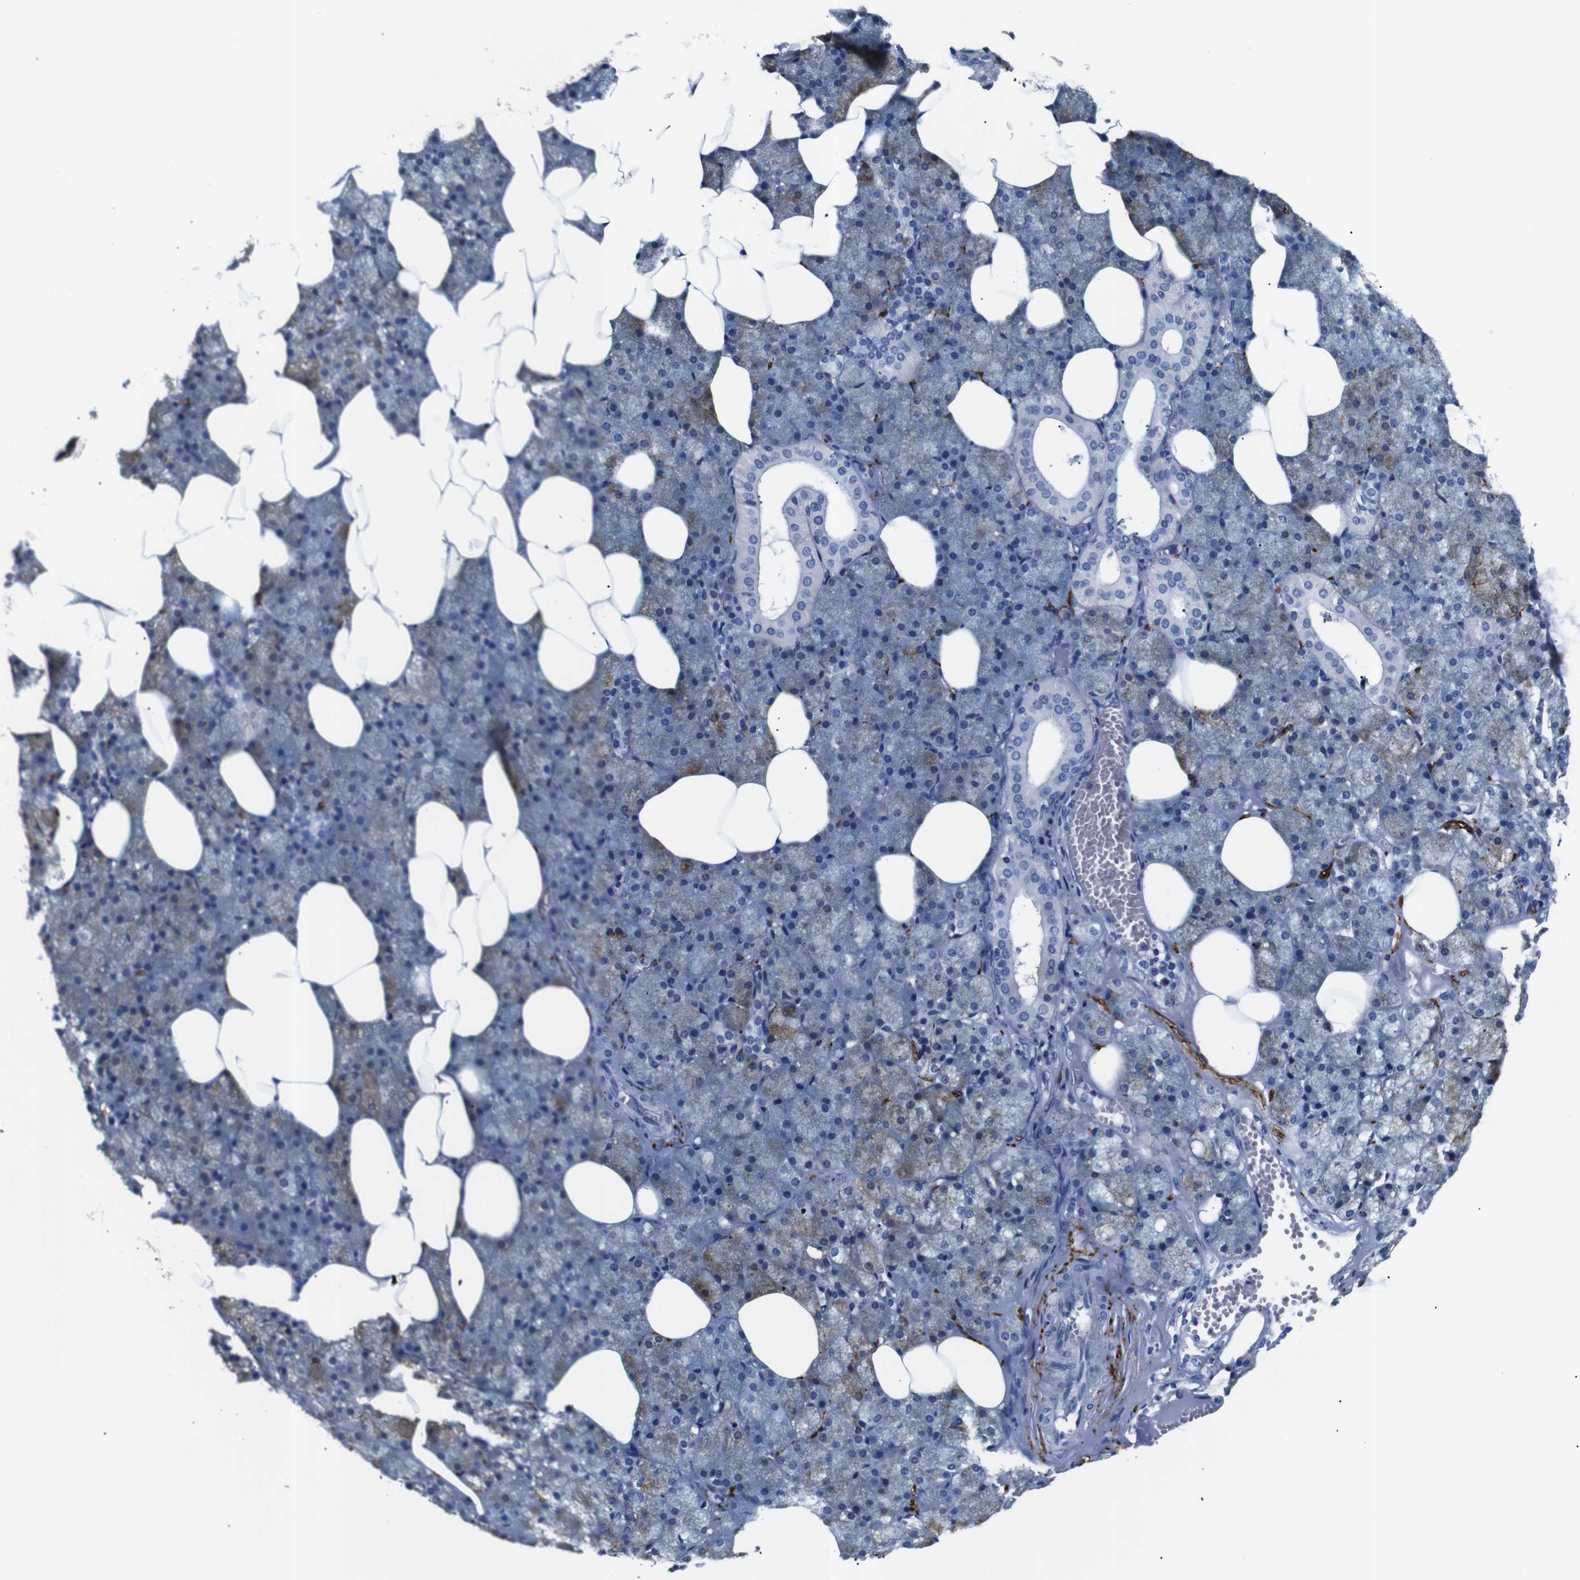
{"staining": {"intensity": "strong", "quantity": "<25%", "location": "cytoplasmic/membranous"}, "tissue": "salivary gland", "cell_type": "Glandular cells", "image_type": "normal", "snomed": [{"axis": "morphology", "description": "Normal tissue, NOS"}, {"axis": "topography", "description": "Salivary gland"}], "caption": "IHC (DAB (3,3'-diaminobenzidine)) staining of normal human salivary gland shows strong cytoplasmic/membranous protein expression in approximately <25% of glandular cells.", "gene": "GAP43", "patient": {"sex": "male", "age": 62}}